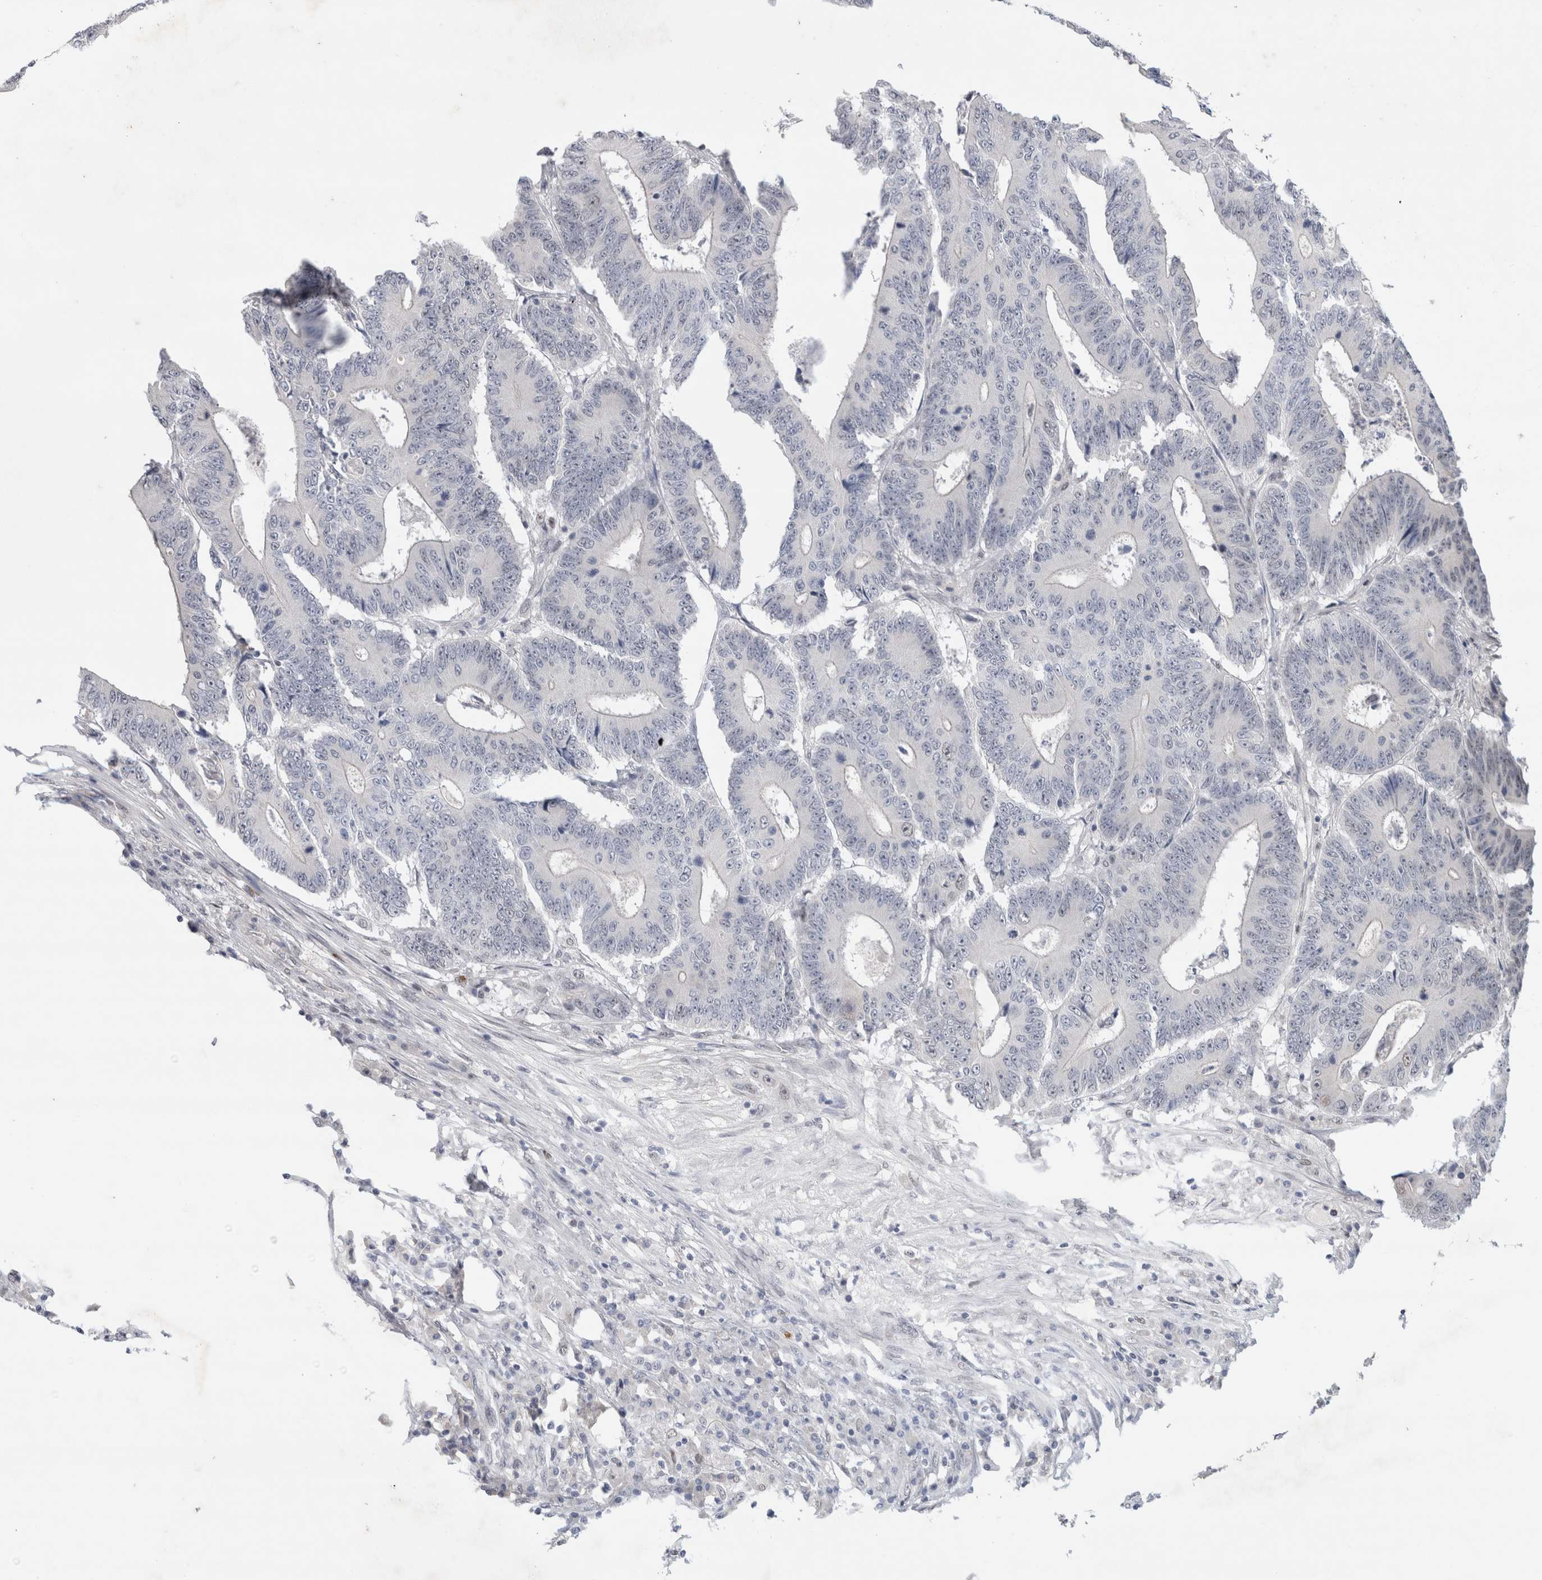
{"staining": {"intensity": "negative", "quantity": "none", "location": "none"}, "tissue": "colorectal cancer", "cell_type": "Tumor cells", "image_type": "cancer", "snomed": [{"axis": "morphology", "description": "Adenocarcinoma, NOS"}, {"axis": "topography", "description": "Colon"}], "caption": "An immunohistochemistry histopathology image of adenocarcinoma (colorectal) is shown. There is no staining in tumor cells of adenocarcinoma (colorectal). The staining is performed using DAB (3,3'-diaminobenzidine) brown chromogen with nuclei counter-stained in using hematoxylin.", "gene": "KNL1", "patient": {"sex": "male", "age": 83}}